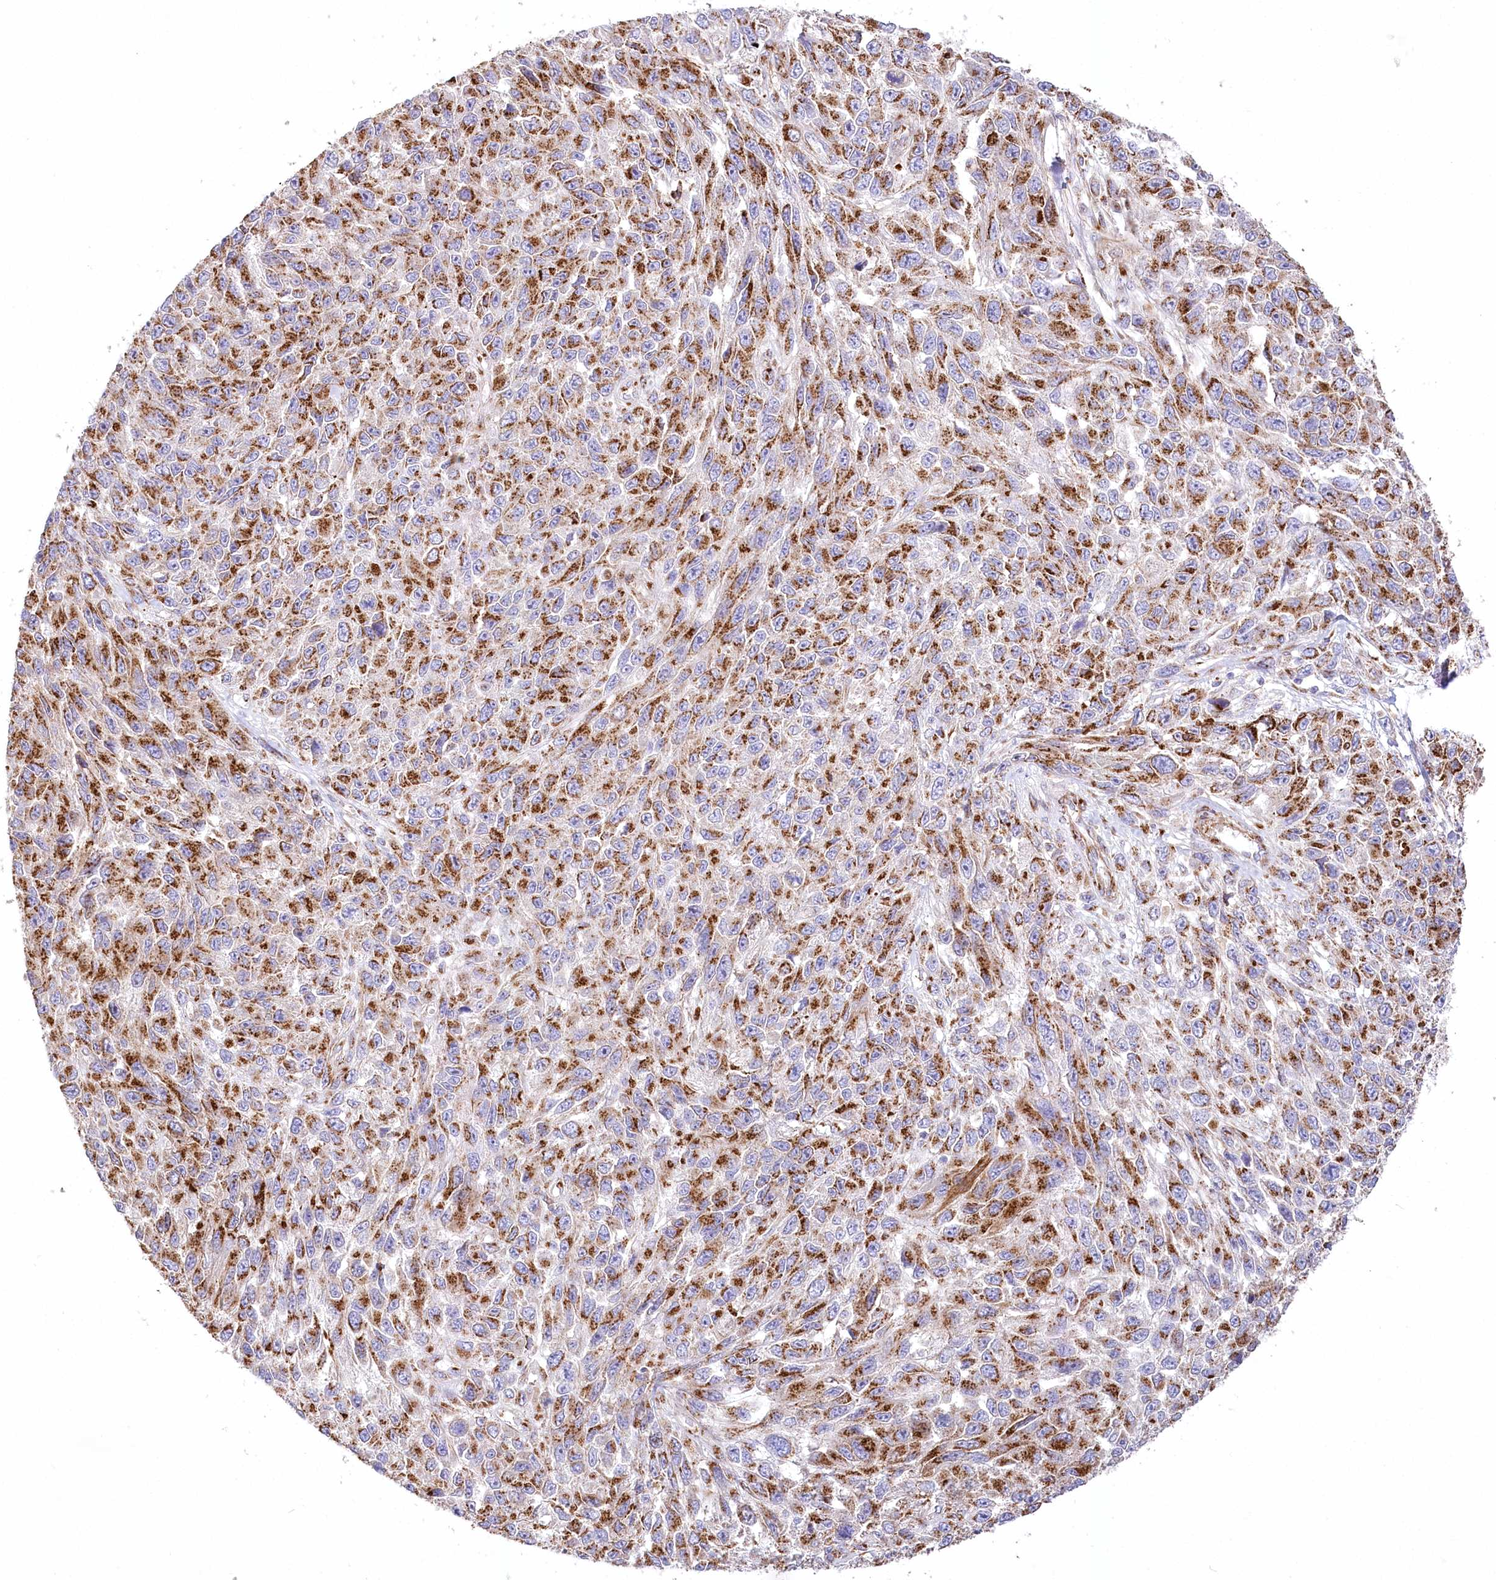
{"staining": {"intensity": "strong", "quantity": ">75%", "location": "cytoplasmic/membranous"}, "tissue": "melanoma", "cell_type": "Tumor cells", "image_type": "cancer", "snomed": [{"axis": "morphology", "description": "Malignant melanoma, NOS"}, {"axis": "topography", "description": "Skin"}], "caption": "Malignant melanoma stained with DAB immunohistochemistry reveals high levels of strong cytoplasmic/membranous positivity in about >75% of tumor cells.", "gene": "ABRAXAS2", "patient": {"sex": "female", "age": 96}}